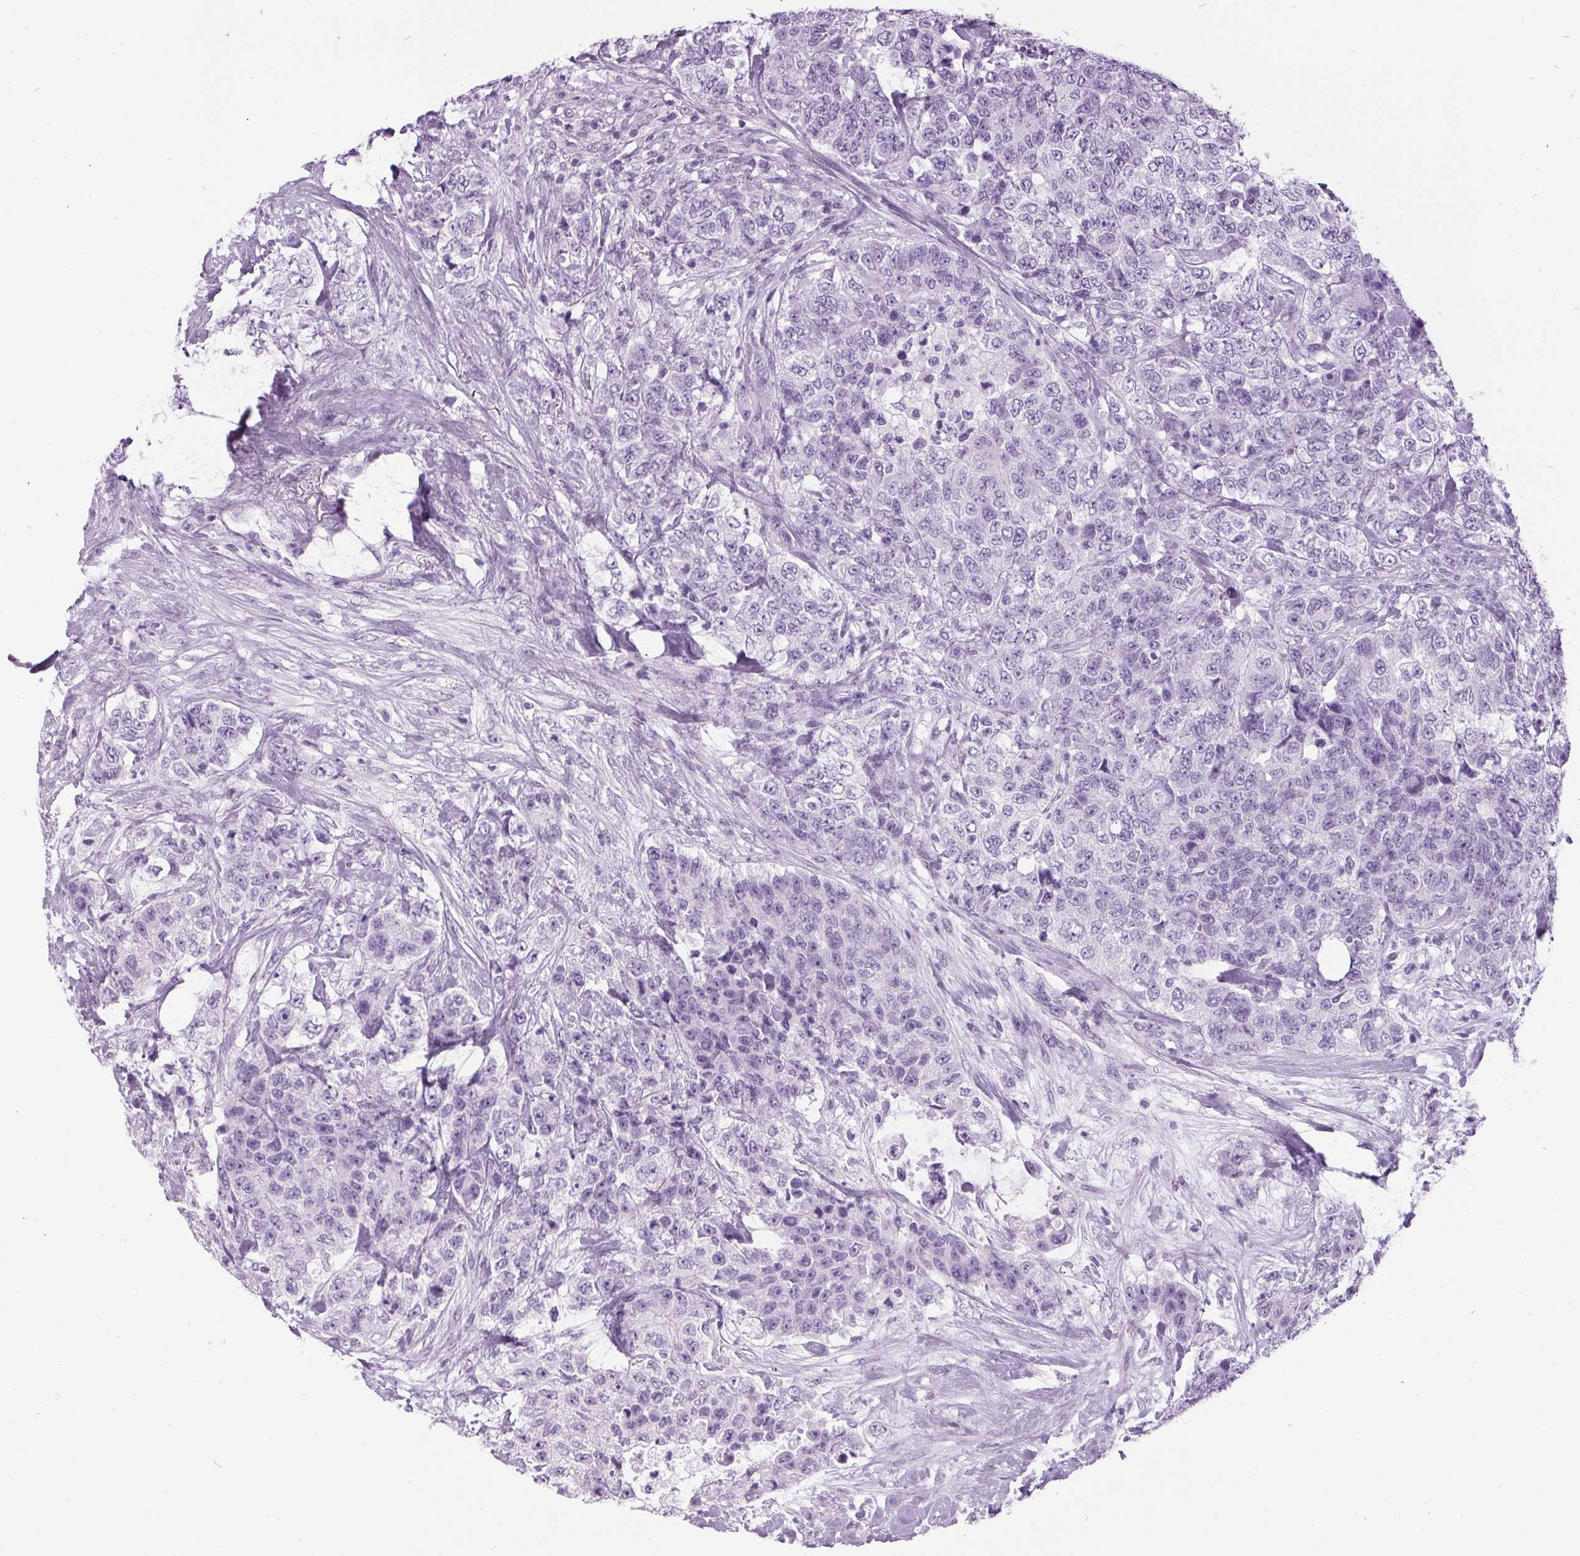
{"staining": {"intensity": "negative", "quantity": "none", "location": "none"}, "tissue": "urothelial cancer", "cell_type": "Tumor cells", "image_type": "cancer", "snomed": [{"axis": "morphology", "description": "Urothelial carcinoma, High grade"}, {"axis": "topography", "description": "Urinary bladder"}], "caption": "Tumor cells show no significant protein positivity in high-grade urothelial carcinoma.", "gene": "ODAD2", "patient": {"sex": "female", "age": 78}}